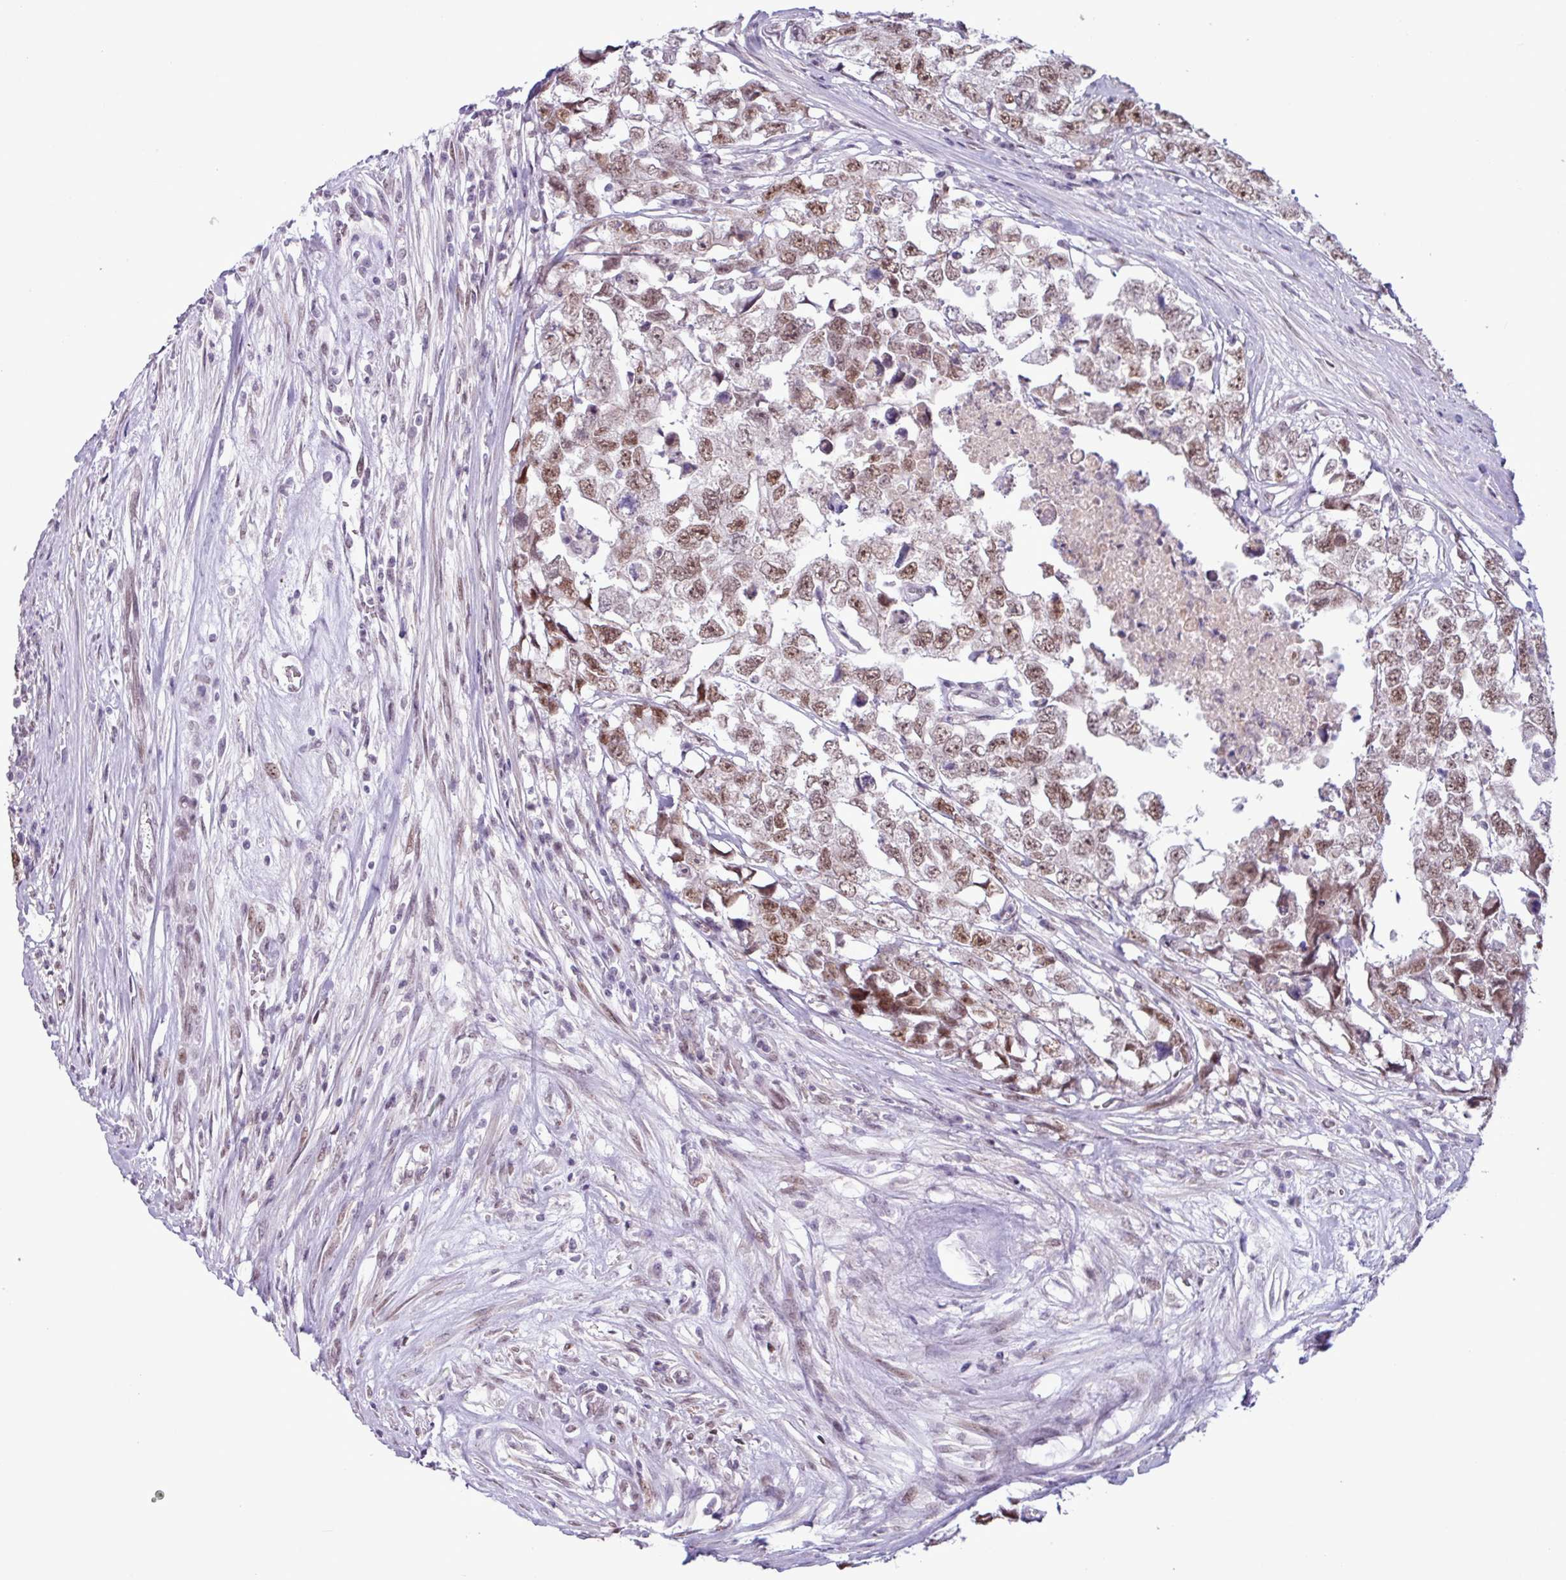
{"staining": {"intensity": "moderate", "quantity": ">75%", "location": "nuclear"}, "tissue": "testis cancer", "cell_type": "Tumor cells", "image_type": "cancer", "snomed": [{"axis": "morphology", "description": "Carcinoma, Embryonal, NOS"}, {"axis": "topography", "description": "Testis"}], "caption": "Immunohistochemical staining of human testis cancer shows medium levels of moderate nuclear protein positivity in approximately >75% of tumor cells.", "gene": "NOTCH2", "patient": {"sex": "male", "age": 22}}